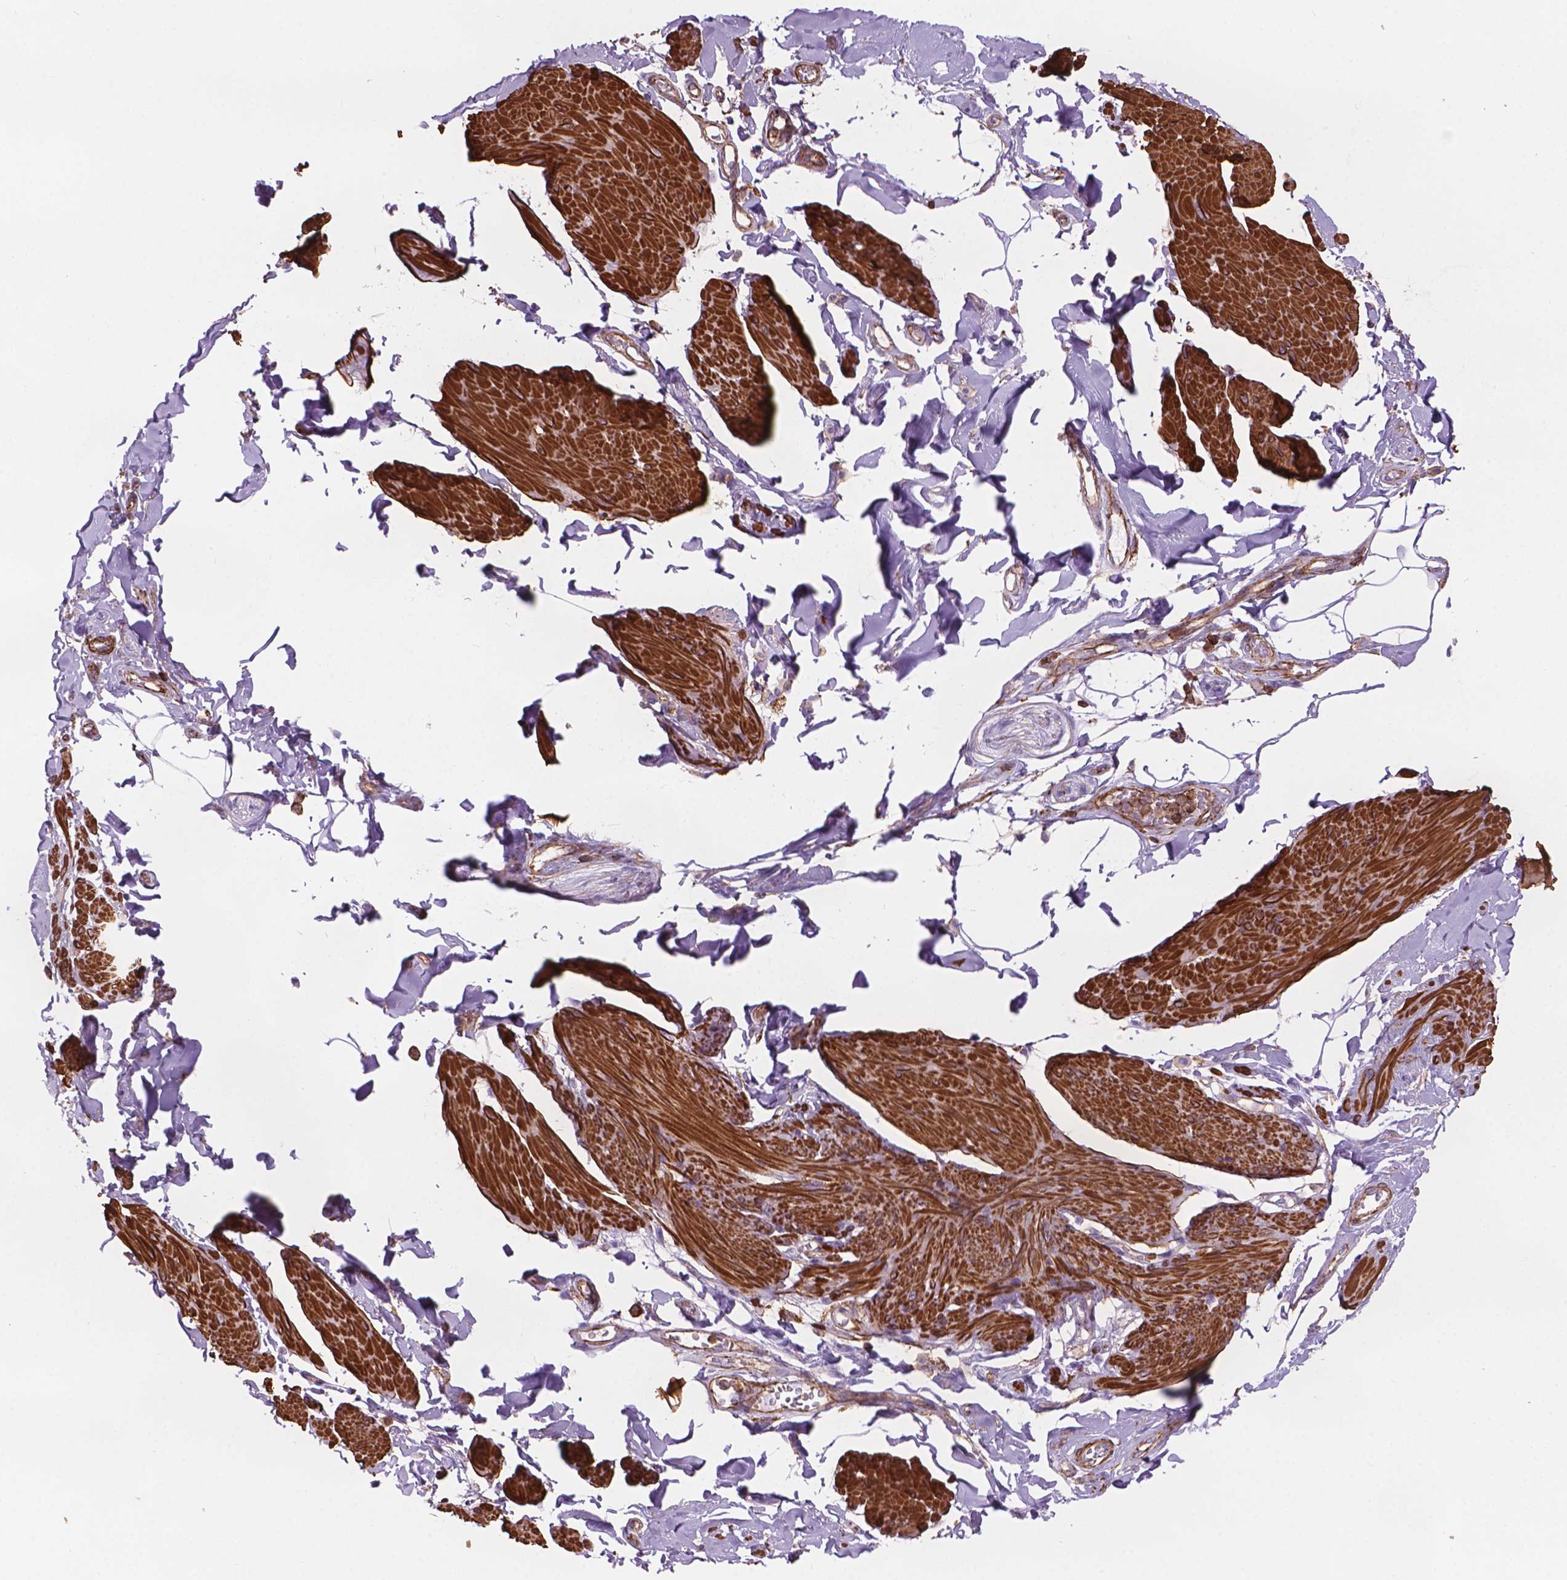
{"staining": {"intensity": "strong", "quantity": ">75%", "location": "cytoplasmic/membranous"}, "tissue": "smooth muscle", "cell_type": "Smooth muscle cells", "image_type": "normal", "snomed": [{"axis": "morphology", "description": "Normal tissue, NOS"}, {"axis": "topography", "description": "Adipose tissue"}, {"axis": "topography", "description": "Smooth muscle"}, {"axis": "topography", "description": "Peripheral nerve tissue"}], "caption": "Human smooth muscle stained for a protein (brown) shows strong cytoplasmic/membranous positive staining in approximately >75% of smooth muscle cells.", "gene": "PATJ", "patient": {"sex": "male", "age": 83}}